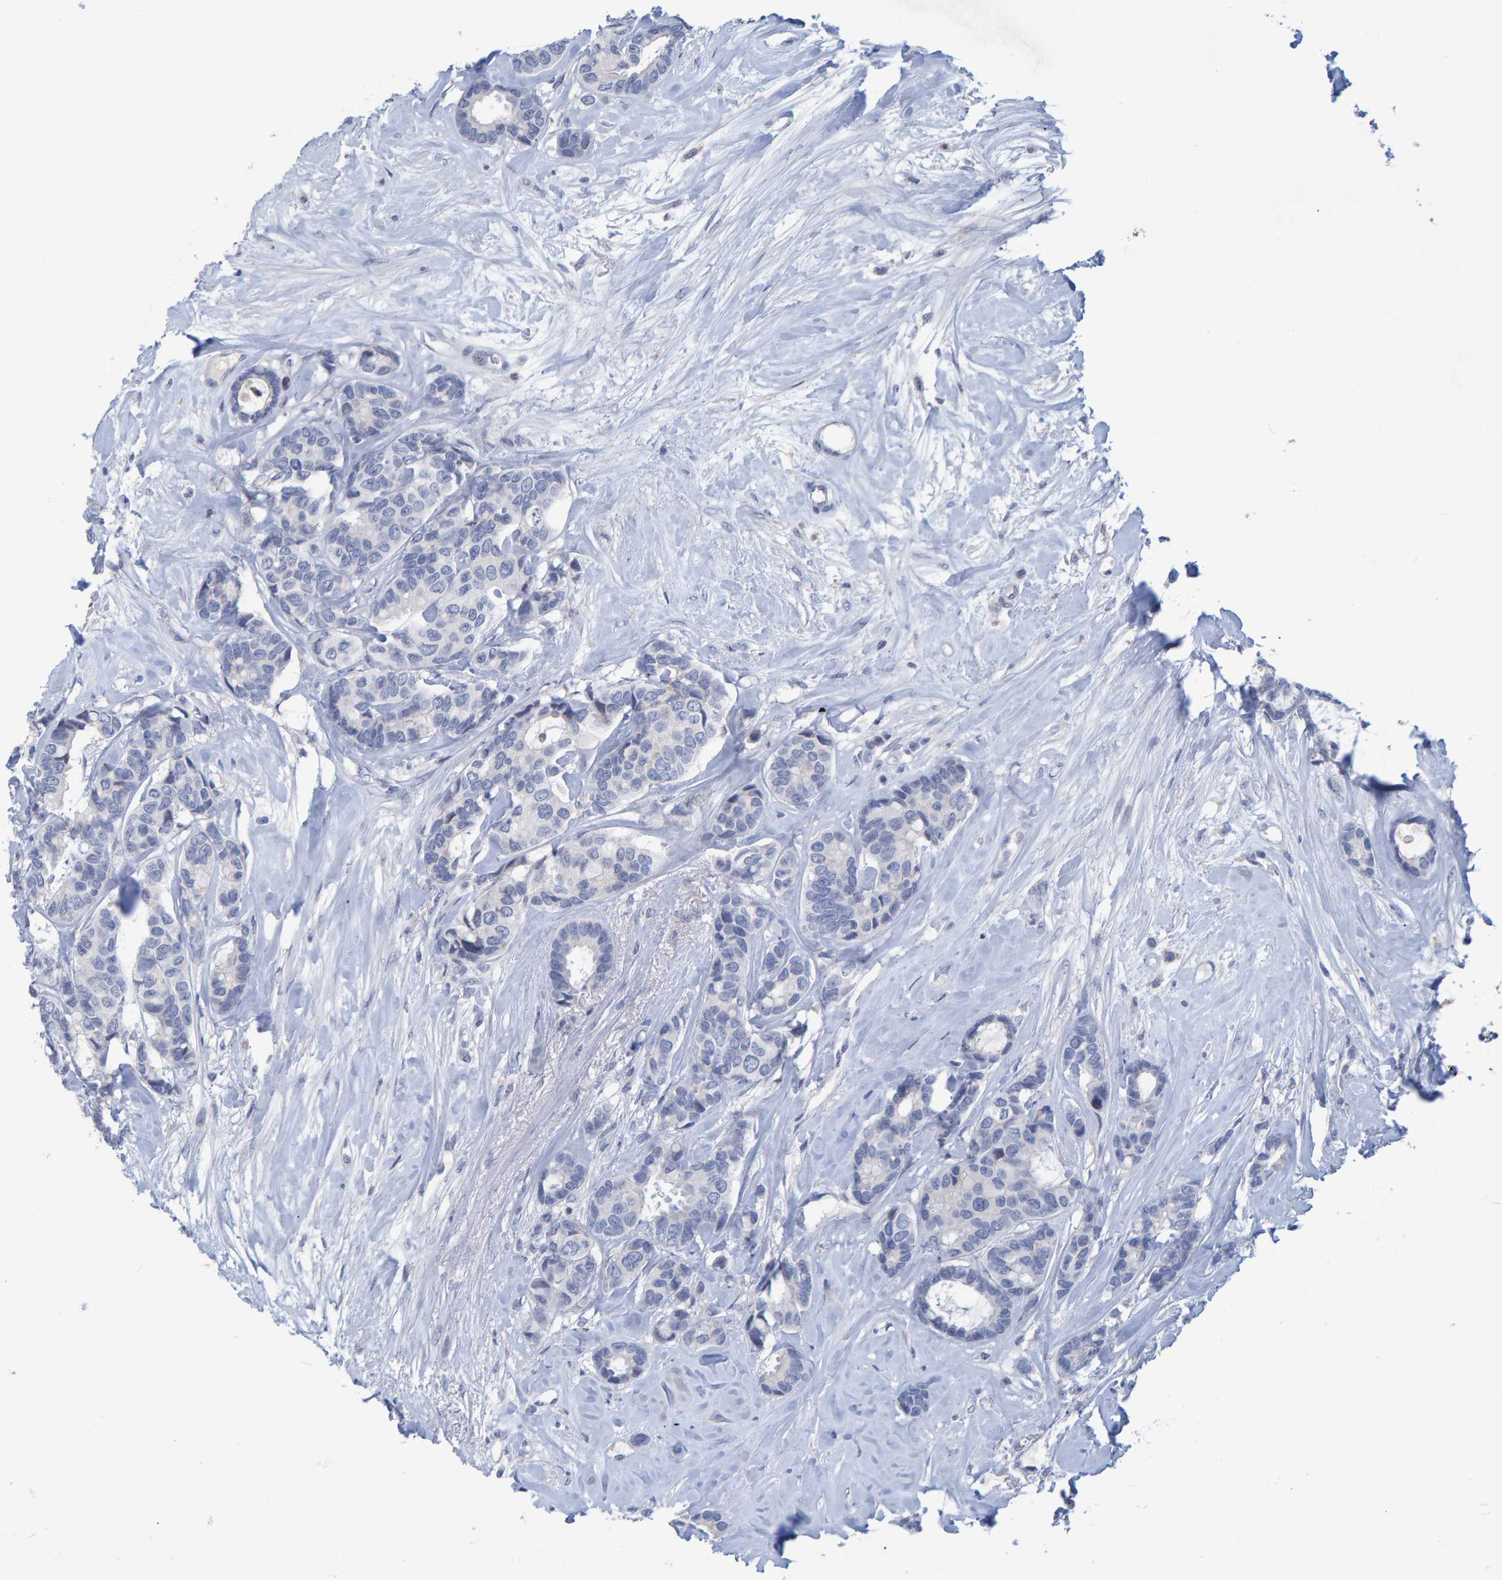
{"staining": {"intensity": "negative", "quantity": "none", "location": "none"}, "tissue": "breast cancer", "cell_type": "Tumor cells", "image_type": "cancer", "snomed": [{"axis": "morphology", "description": "Duct carcinoma"}, {"axis": "topography", "description": "Breast"}], "caption": "High power microscopy histopathology image of an immunohistochemistry histopathology image of breast invasive ductal carcinoma, revealing no significant positivity in tumor cells.", "gene": "PROCA1", "patient": {"sex": "female", "age": 87}}